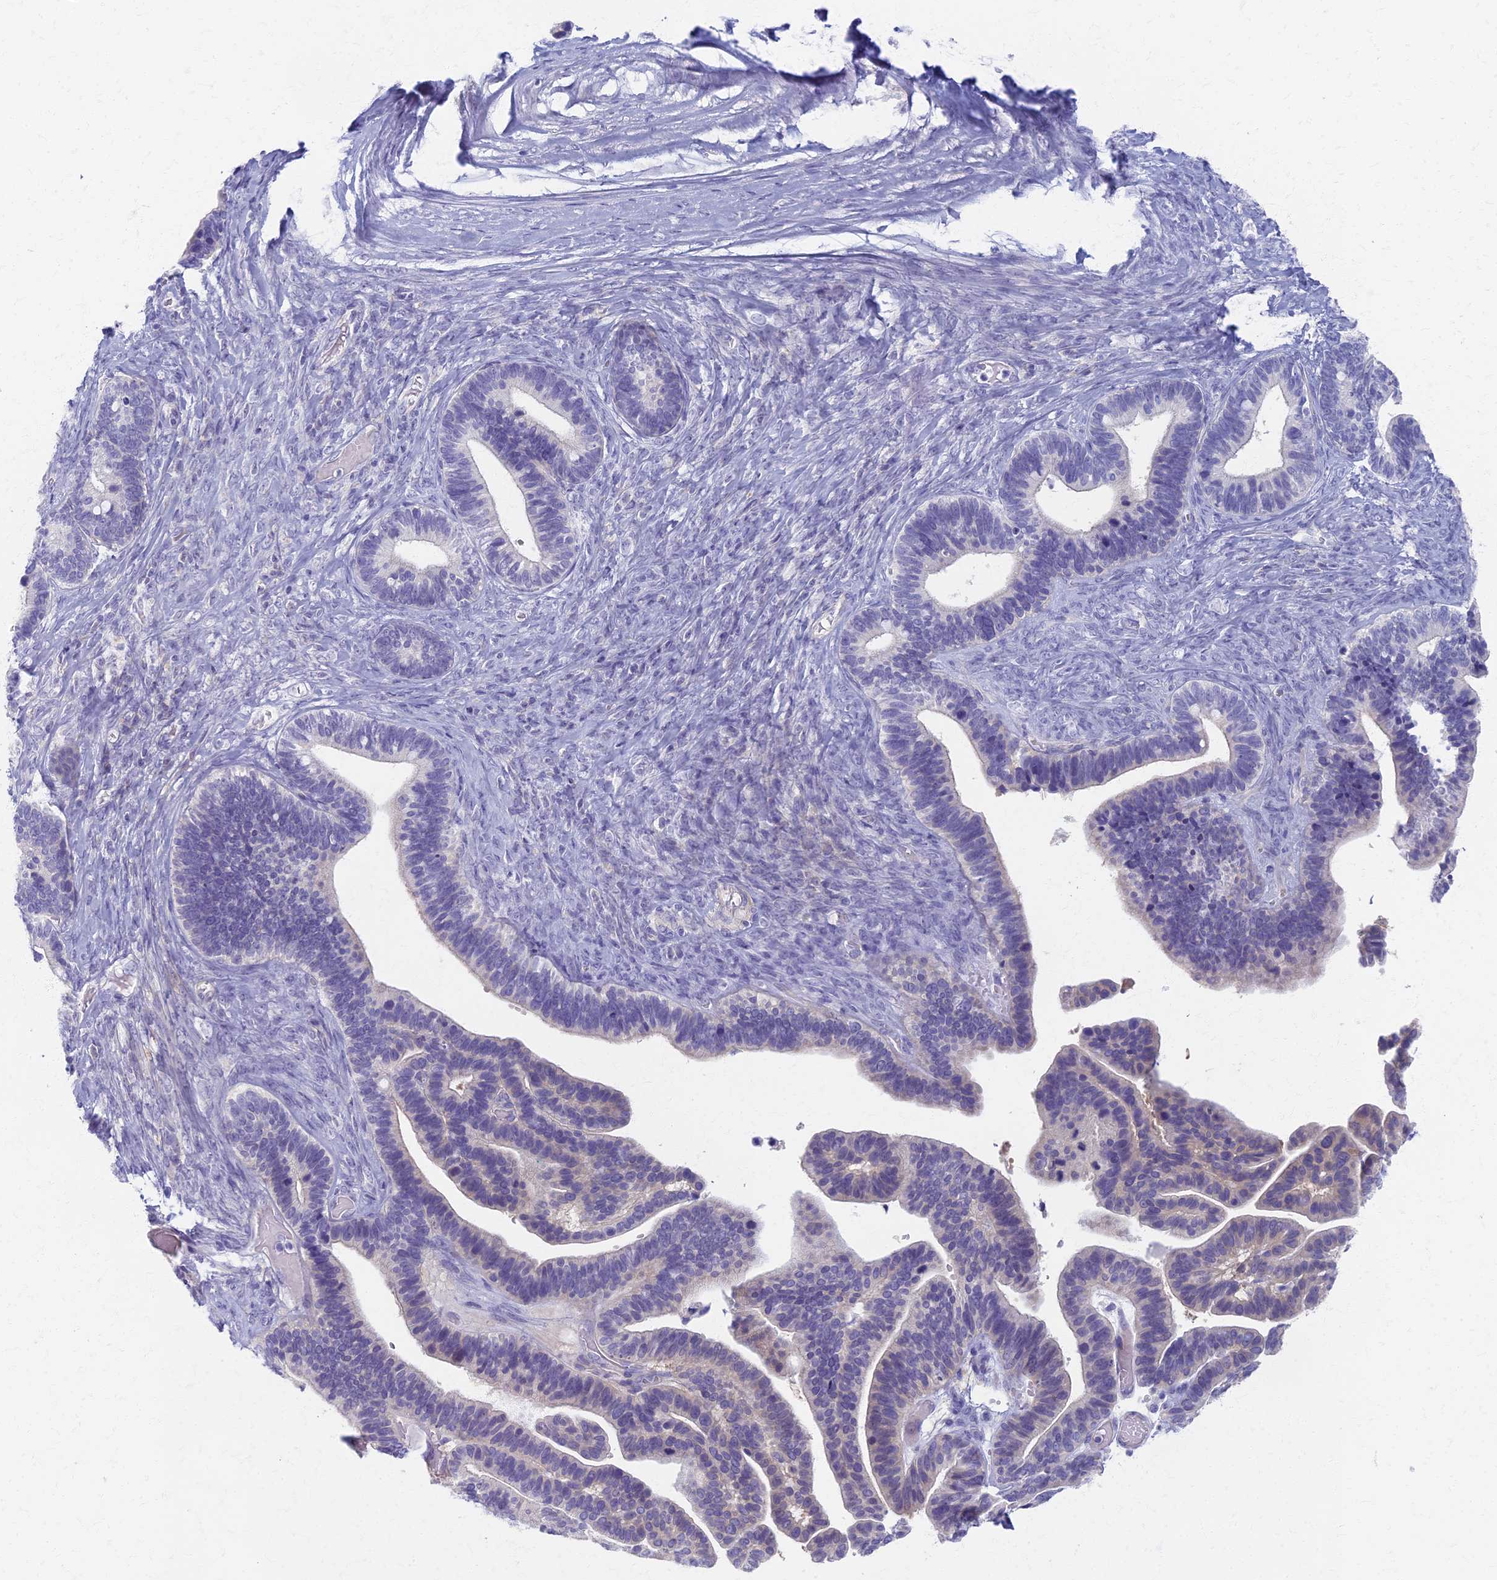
{"staining": {"intensity": "weak", "quantity": "<25%", "location": "cytoplasmic/membranous"}, "tissue": "ovarian cancer", "cell_type": "Tumor cells", "image_type": "cancer", "snomed": [{"axis": "morphology", "description": "Cystadenocarcinoma, serous, NOS"}, {"axis": "topography", "description": "Ovary"}], "caption": "There is no significant staining in tumor cells of ovarian cancer. (Immunohistochemistry, brightfield microscopy, high magnification).", "gene": "AP4E1", "patient": {"sex": "female", "age": 56}}